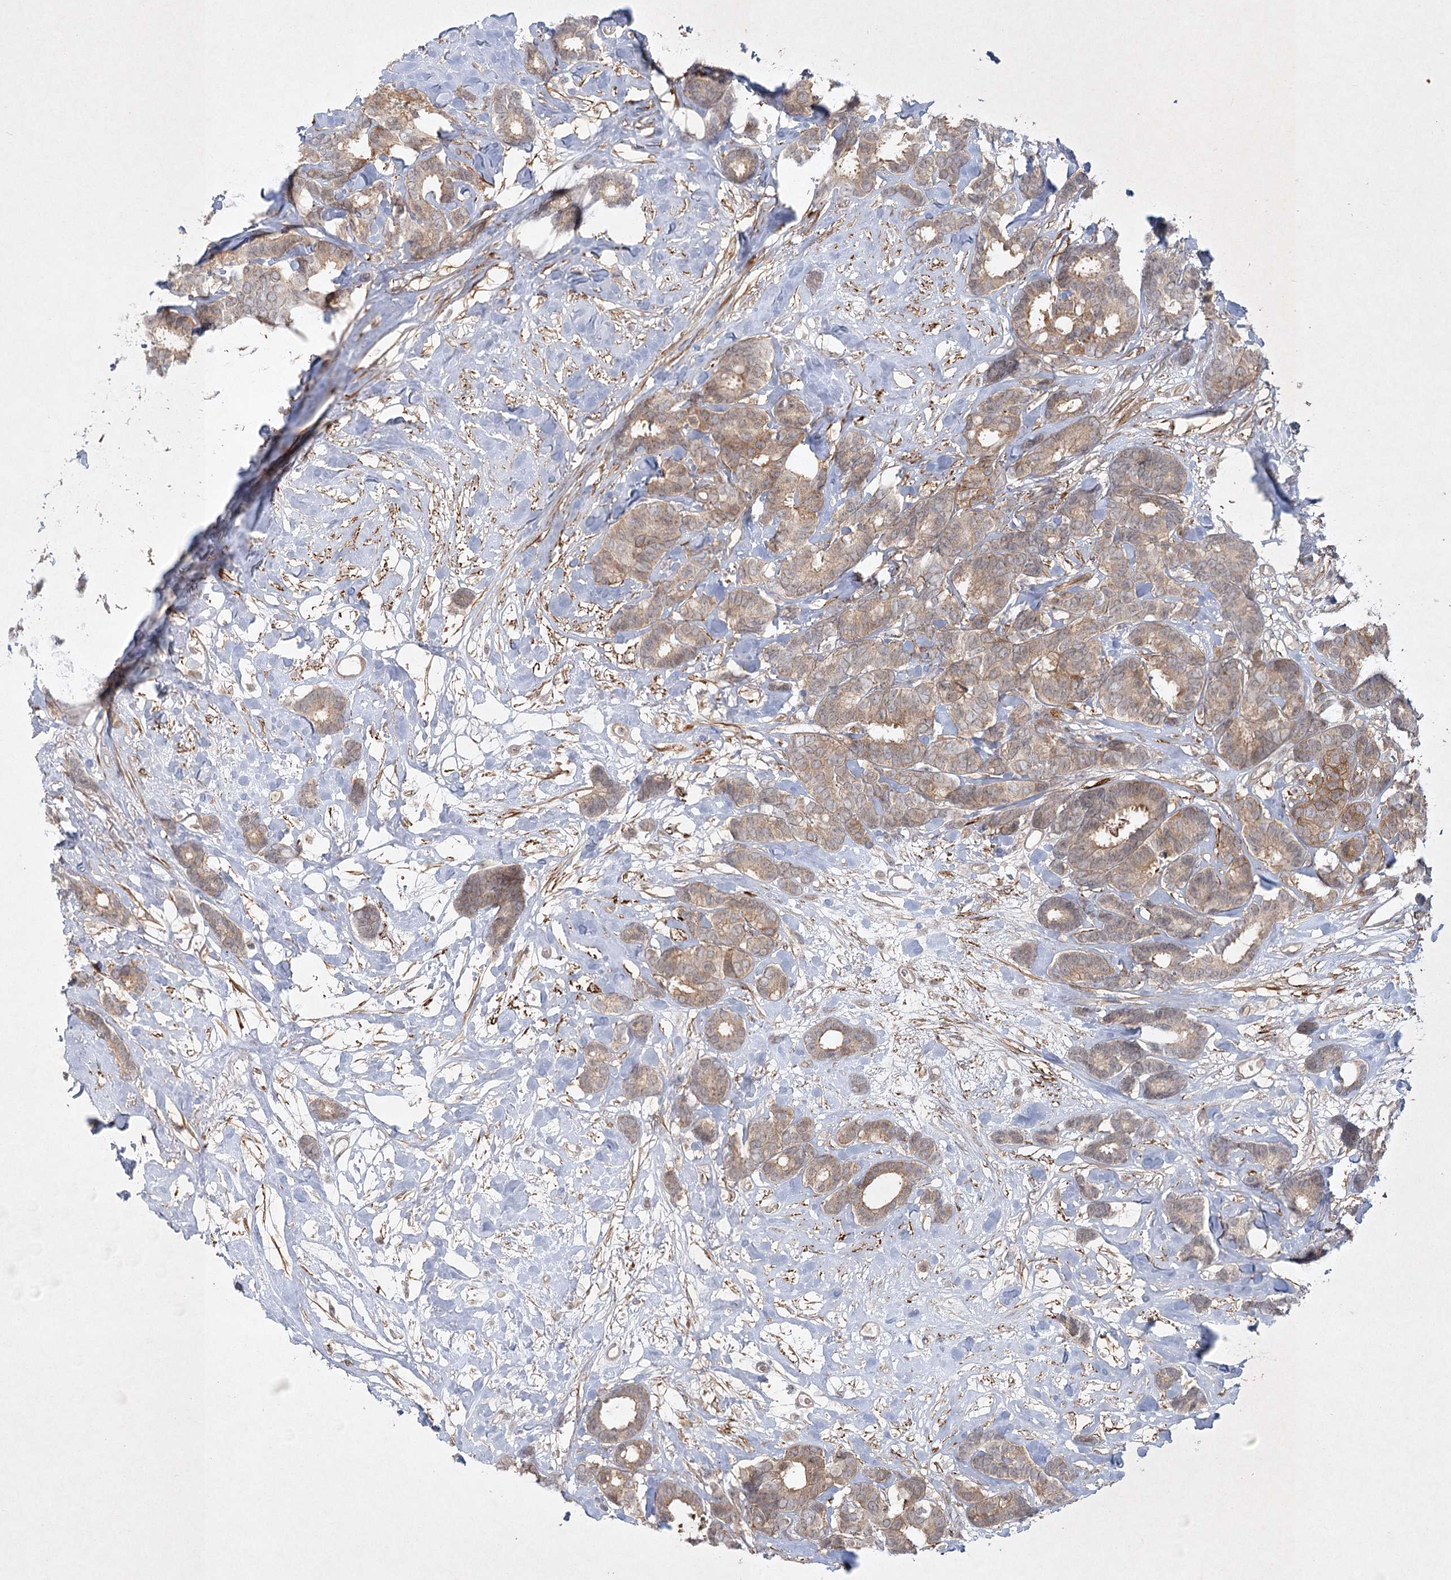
{"staining": {"intensity": "weak", "quantity": ">75%", "location": "cytoplasmic/membranous"}, "tissue": "breast cancer", "cell_type": "Tumor cells", "image_type": "cancer", "snomed": [{"axis": "morphology", "description": "Duct carcinoma"}, {"axis": "topography", "description": "Breast"}], "caption": "About >75% of tumor cells in breast cancer (intraductal carcinoma) display weak cytoplasmic/membranous protein positivity as visualized by brown immunohistochemical staining.", "gene": "SH2D3A", "patient": {"sex": "female", "age": 87}}